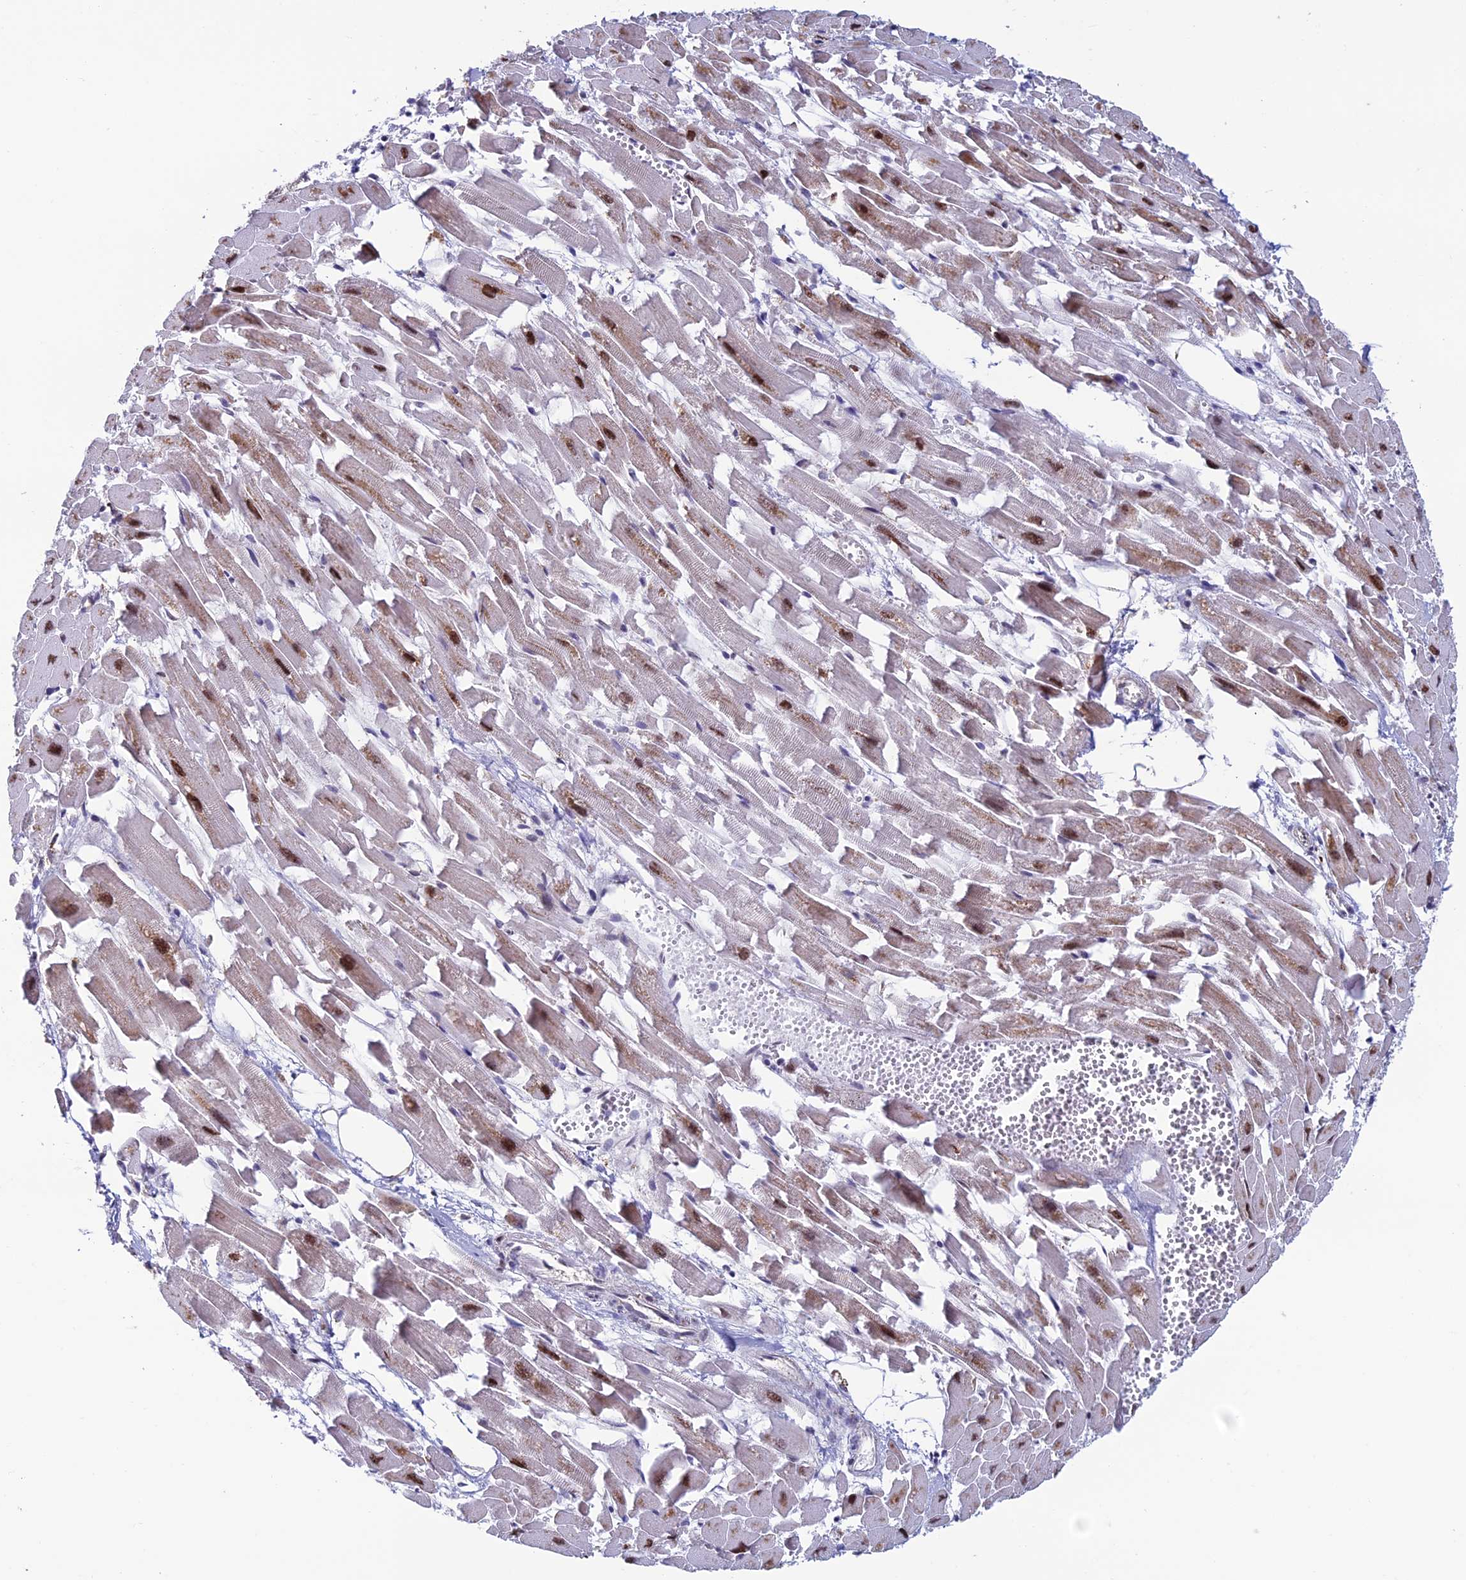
{"staining": {"intensity": "moderate", "quantity": "<25%", "location": "nuclear"}, "tissue": "heart muscle", "cell_type": "Cardiomyocytes", "image_type": "normal", "snomed": [{"axis": "morphology", "description": "Normal tissue, NOS"}, {"axis": "topography", "description": "Heart"}], "caption": "Heart muscle stained with IHC shows moderate nuclear expression in approximately <25% of cardiomyocytes.", "gene": "ZNG1A", "patient": {"sex": "female", "age": 64}}